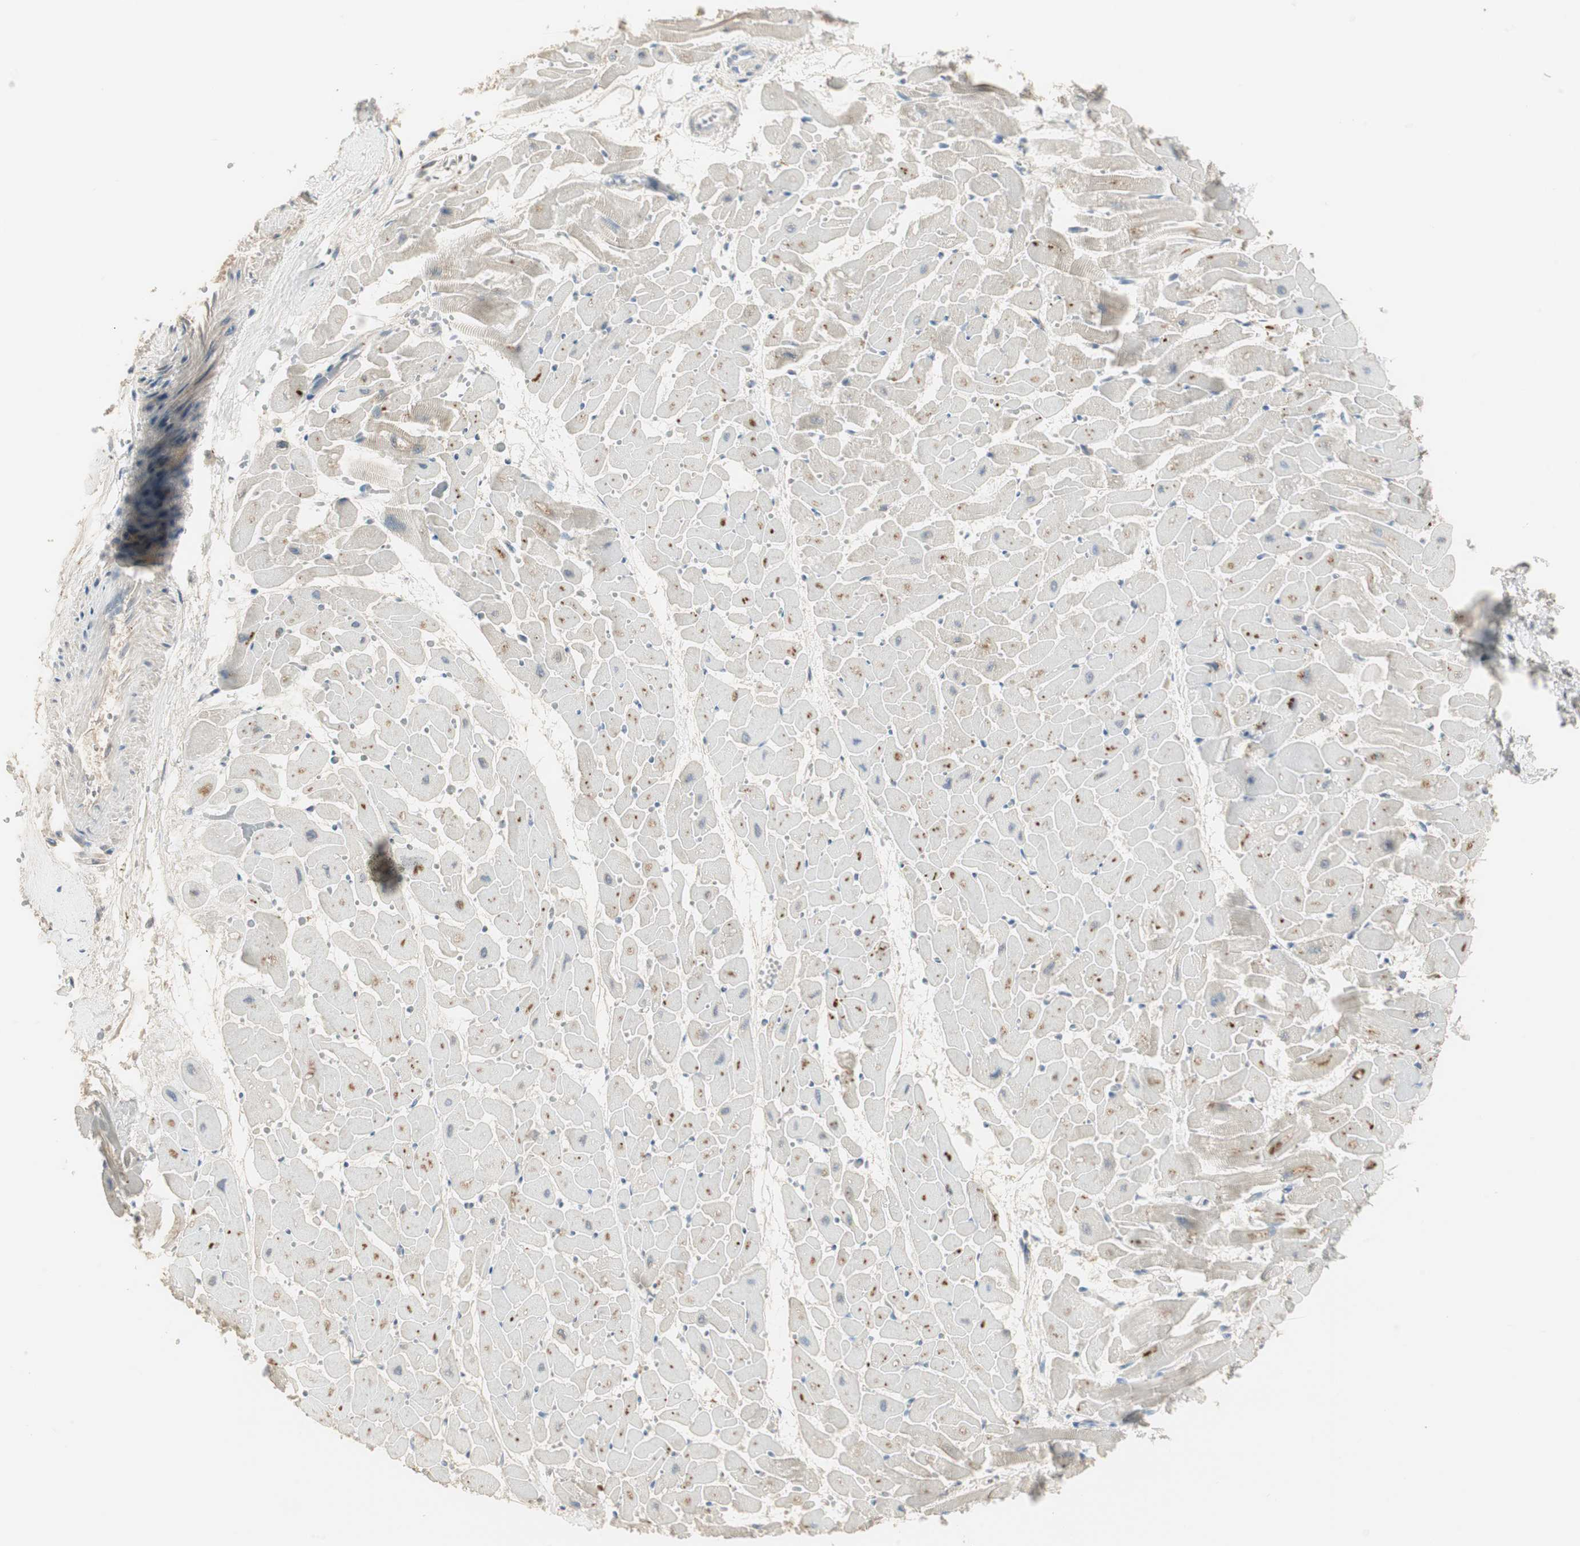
{"staining": {"intensity": "weak", "quantity": "<25%", "location": "cytoplasmic/membranous"}, "tissue": "heart muscle", "cell_type": "Cardiomyocytes", "image_type": "normal", "snomed": [{"axis": "morphology", "description": "Normal tissue, NOS"}, {"axis": "topography", "description": "Heart"}], "caption": "DAB immunohistochemical staining of unremarkable heart muscle exhibits no significant expression in cardiomyocytes.", "gene": "RUNX2", "patient": {"sex": "female", "age": 19}}